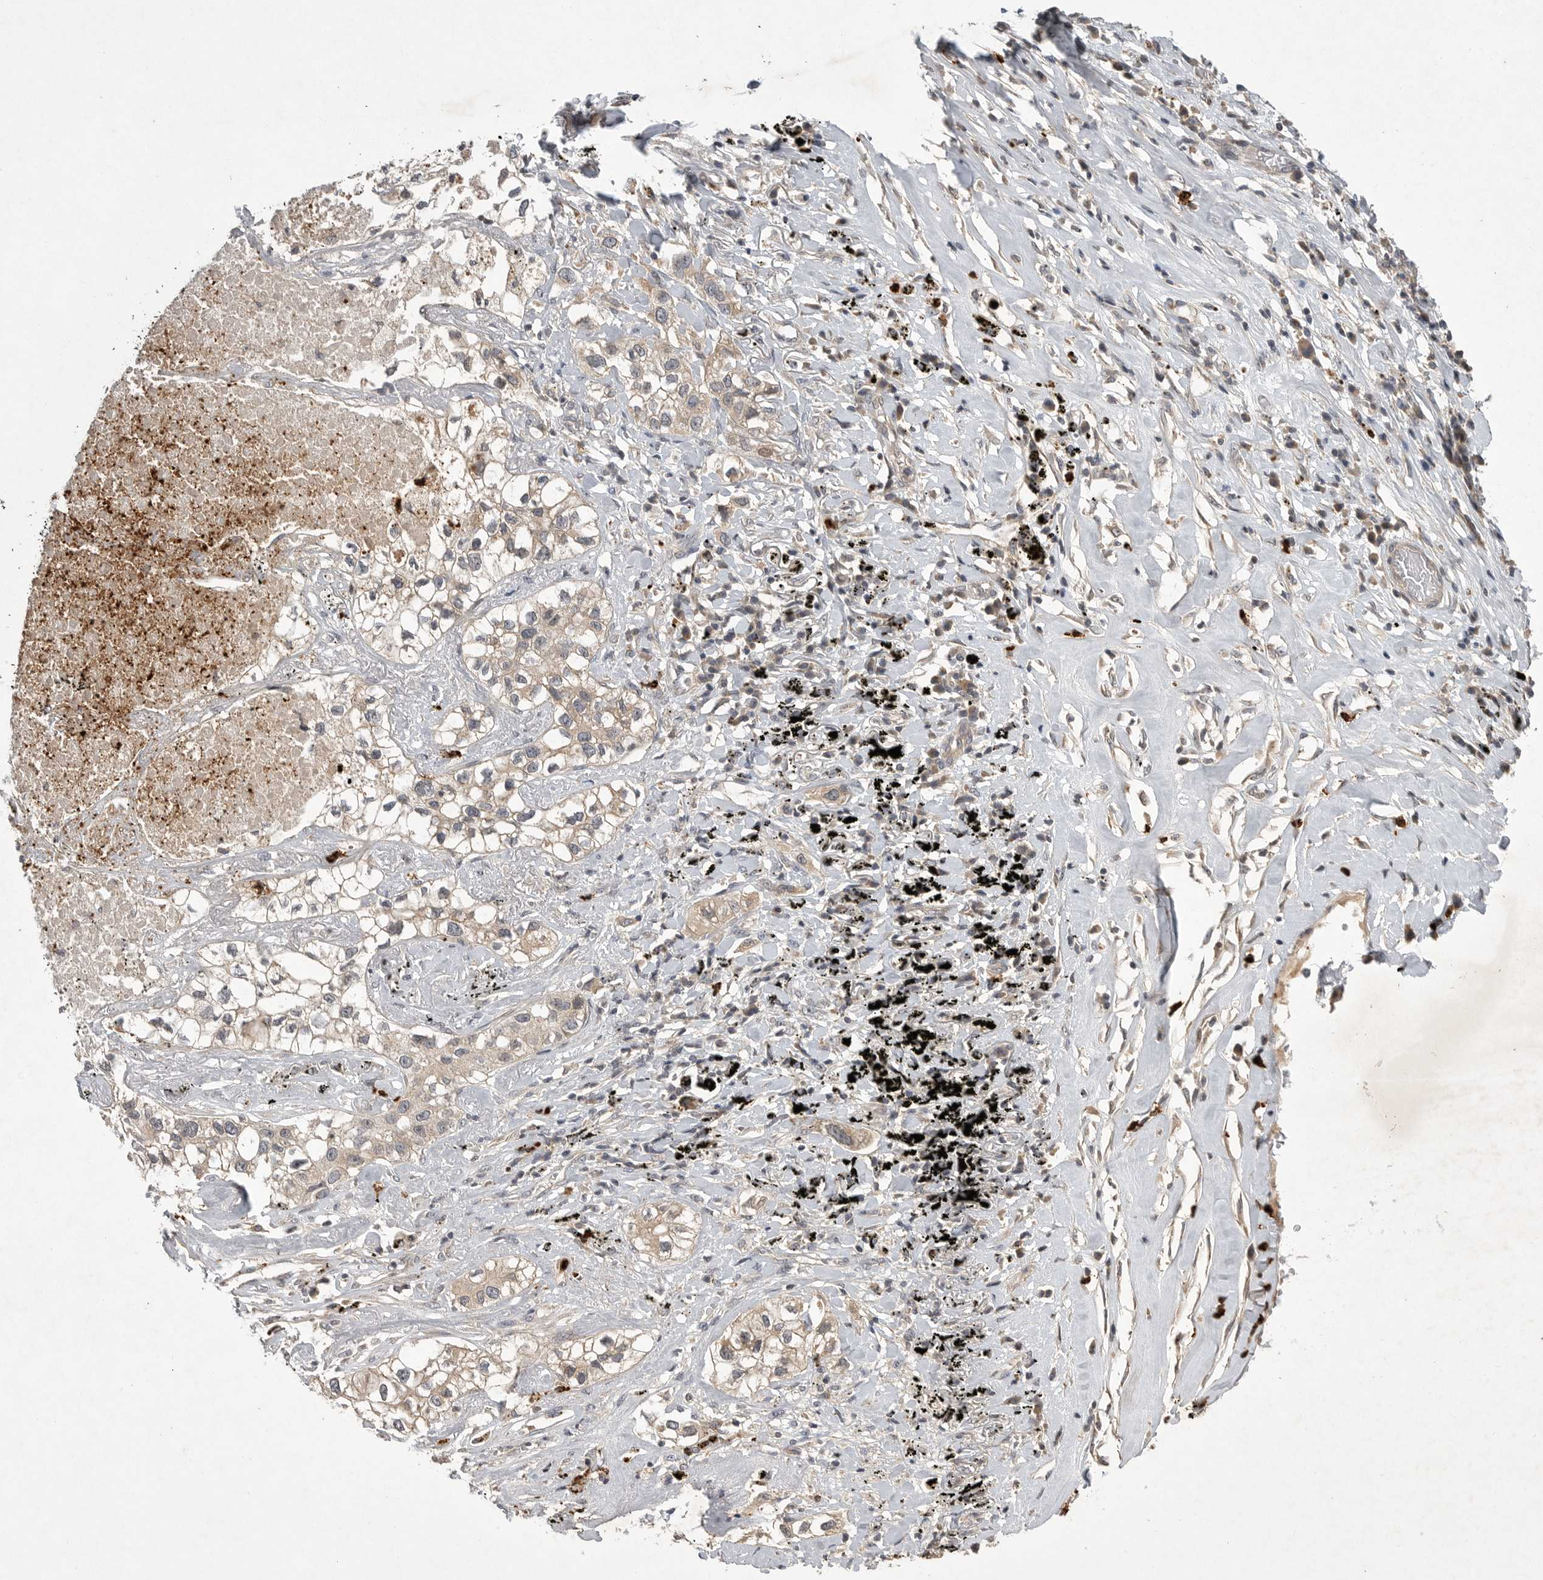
{"staining": {"intensity": "weak", "quantity": "<25%", "location": "cytoplasmic/membranous"}, "tissue": "lung cancer", "cell_type": "Tumor cells", "image_type": "cancer", "snomed": [{"axis": "morphology", "description": "Adenocarcinoma, NOS"}, {"axis": "topography", "description": "Lung"}], "caption": "Protein analysis of lung cancer (adenocarcinoma) demonstrates no significant staining in tumor cells. (DAB (3,3'-diaminobenzidine) IHC, high magnification).", "gene": "UBE3D", "patient": {"sex": "male", "age": 63}}